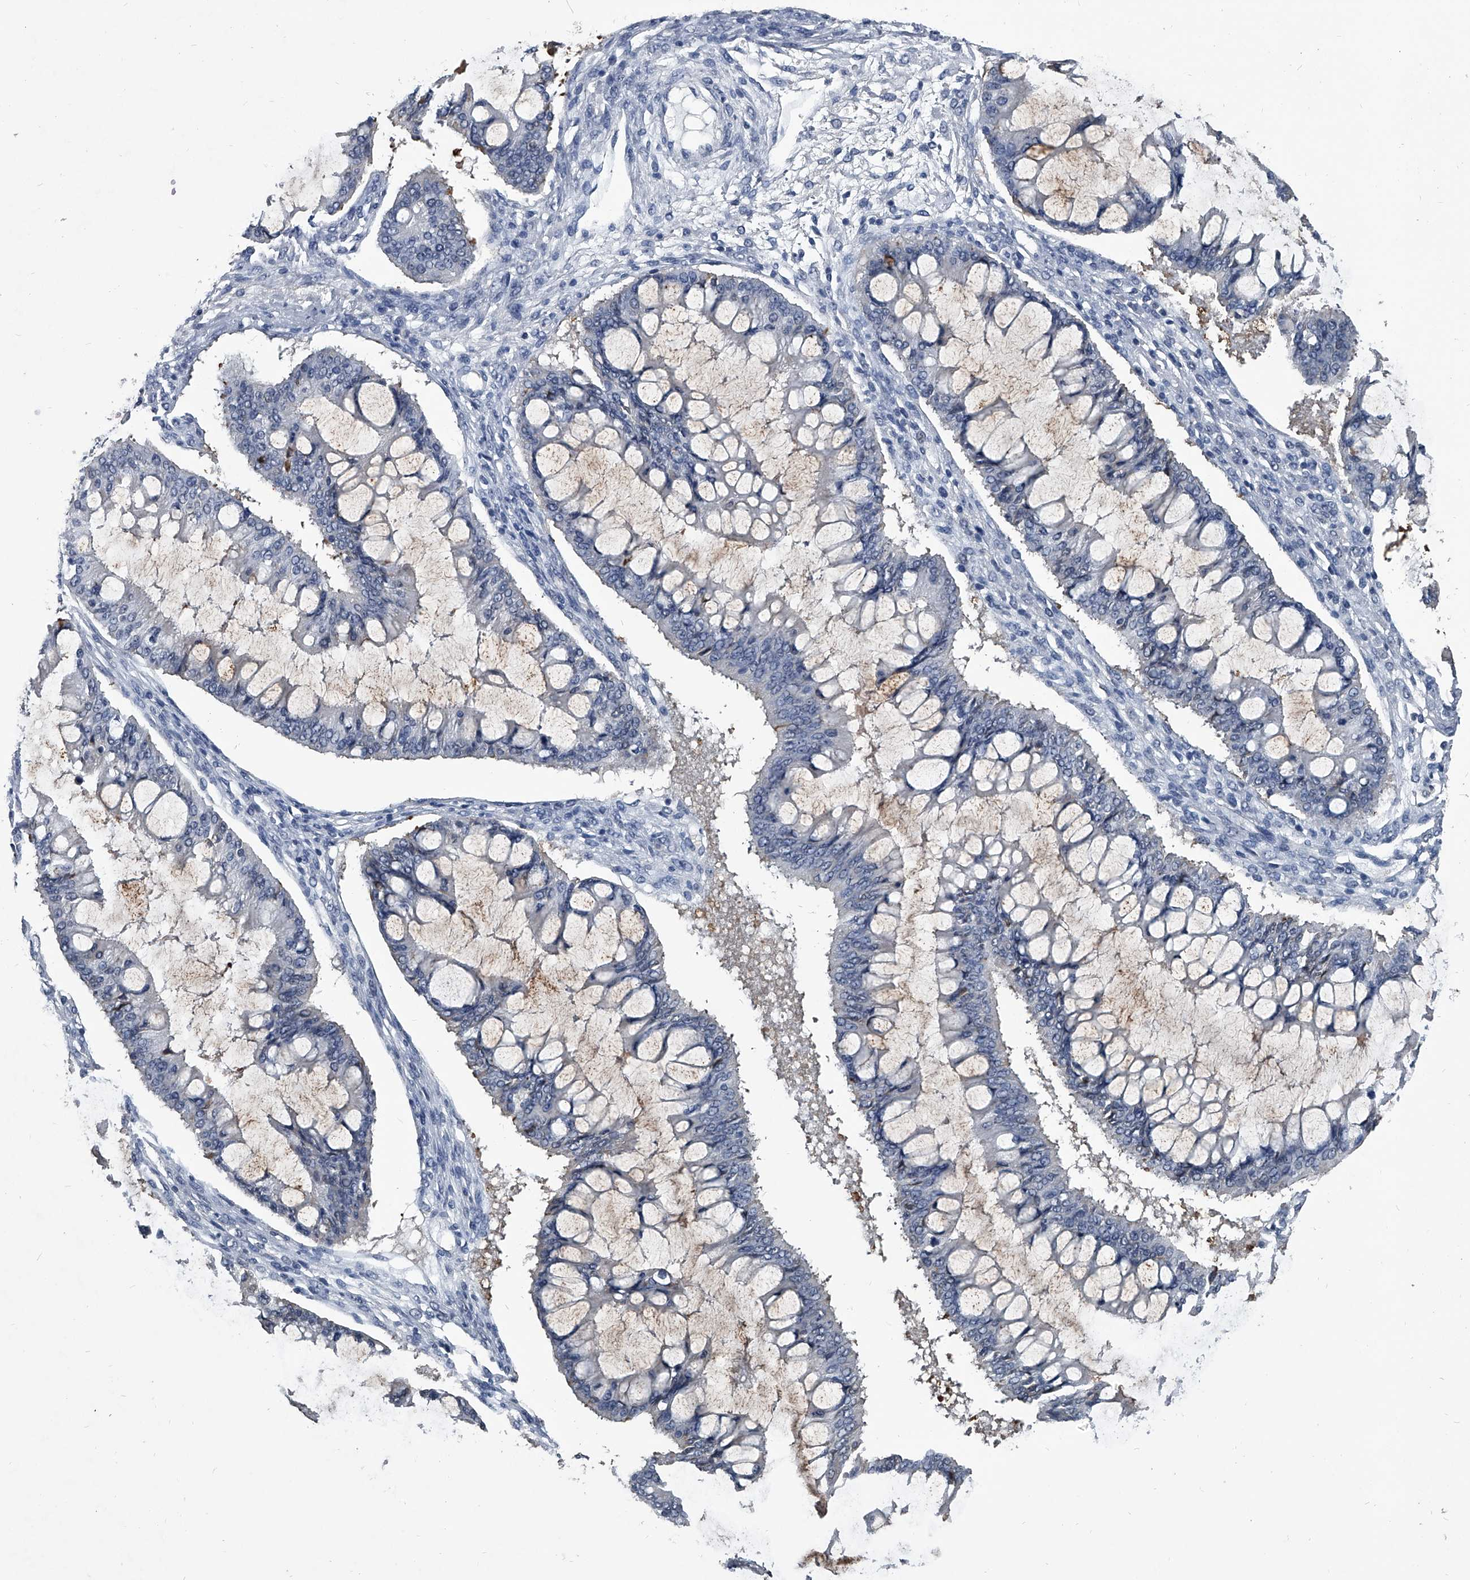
{"staining": {"intensity": "weak", "quantity": "<25%", "location": "cytoplasmic/membranous"}, "tissue": "ovarian cancer", "cell_type": "Tumor cells", "image_type": "cancer", "snomed": [{"axis": "morphology", "description": "Cystadenocarcinoma, mucinous, NOS"}, {"axis": "topography", "description": "Ovary"}], "caption": "Tumor cells show no significant protein positivity in mucinous cystadenocarcinoma (ovarian).", "gene": "BCAS1", "patient": {"sex": "female", "age": 73}}